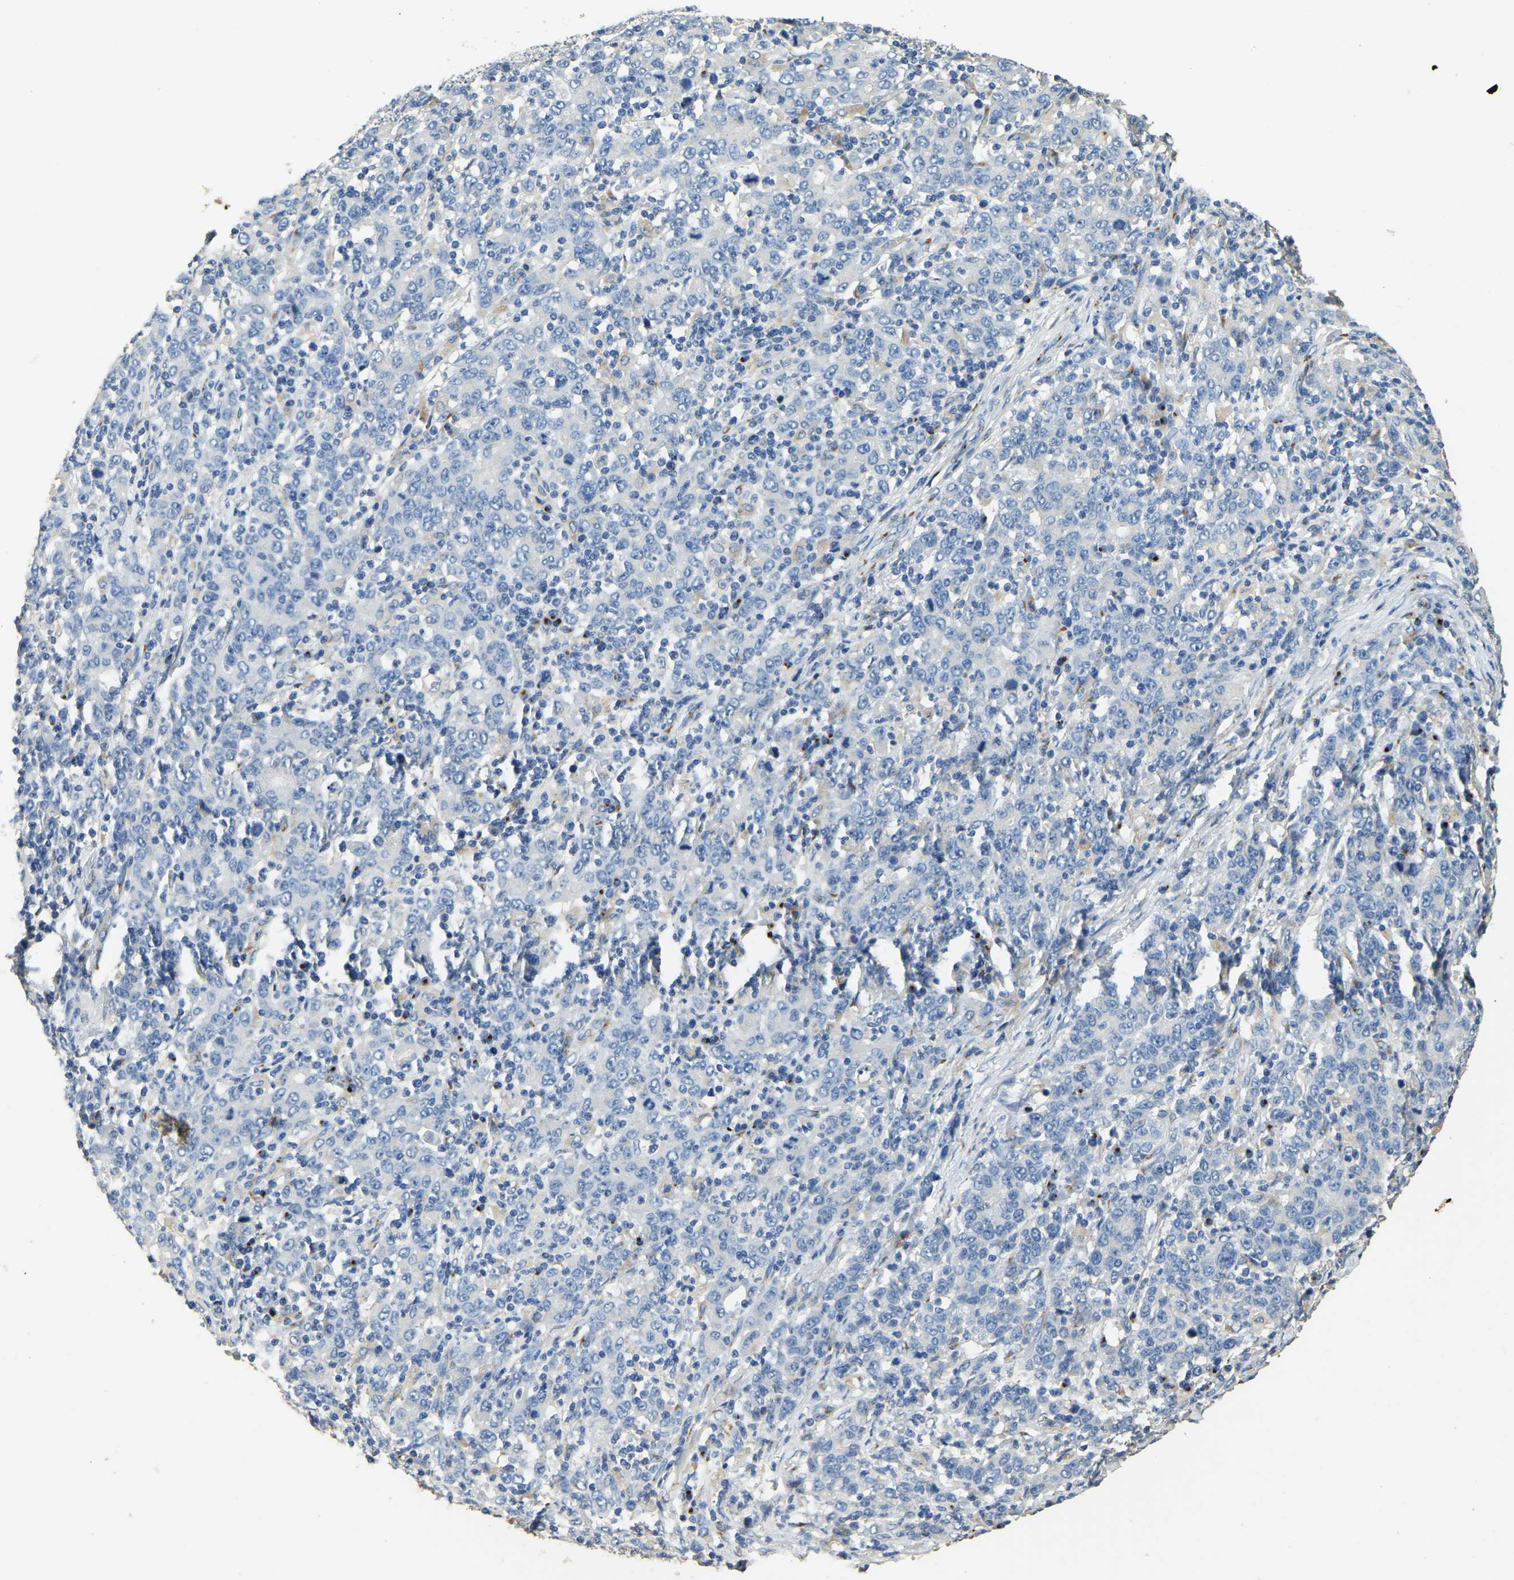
{"staining": {"intensity": "negative", "quantity": "none", "location": "none"}, "tissue": "stomach cancer", "cell_type": "Tumor cells", "image_type": "cancer", "snomed": [{"axis": "morphology", "description": "Adenocarcinoma, NOS"}, {"axis": "topography", "description": "Stomach, upper"}], "caption": "Immunohistochemistry (IHC) of human stomach cancer reveals no staining in tumor cells.", "gene": "FAM174A", "patient": {"sex": "male", "age": 69}}